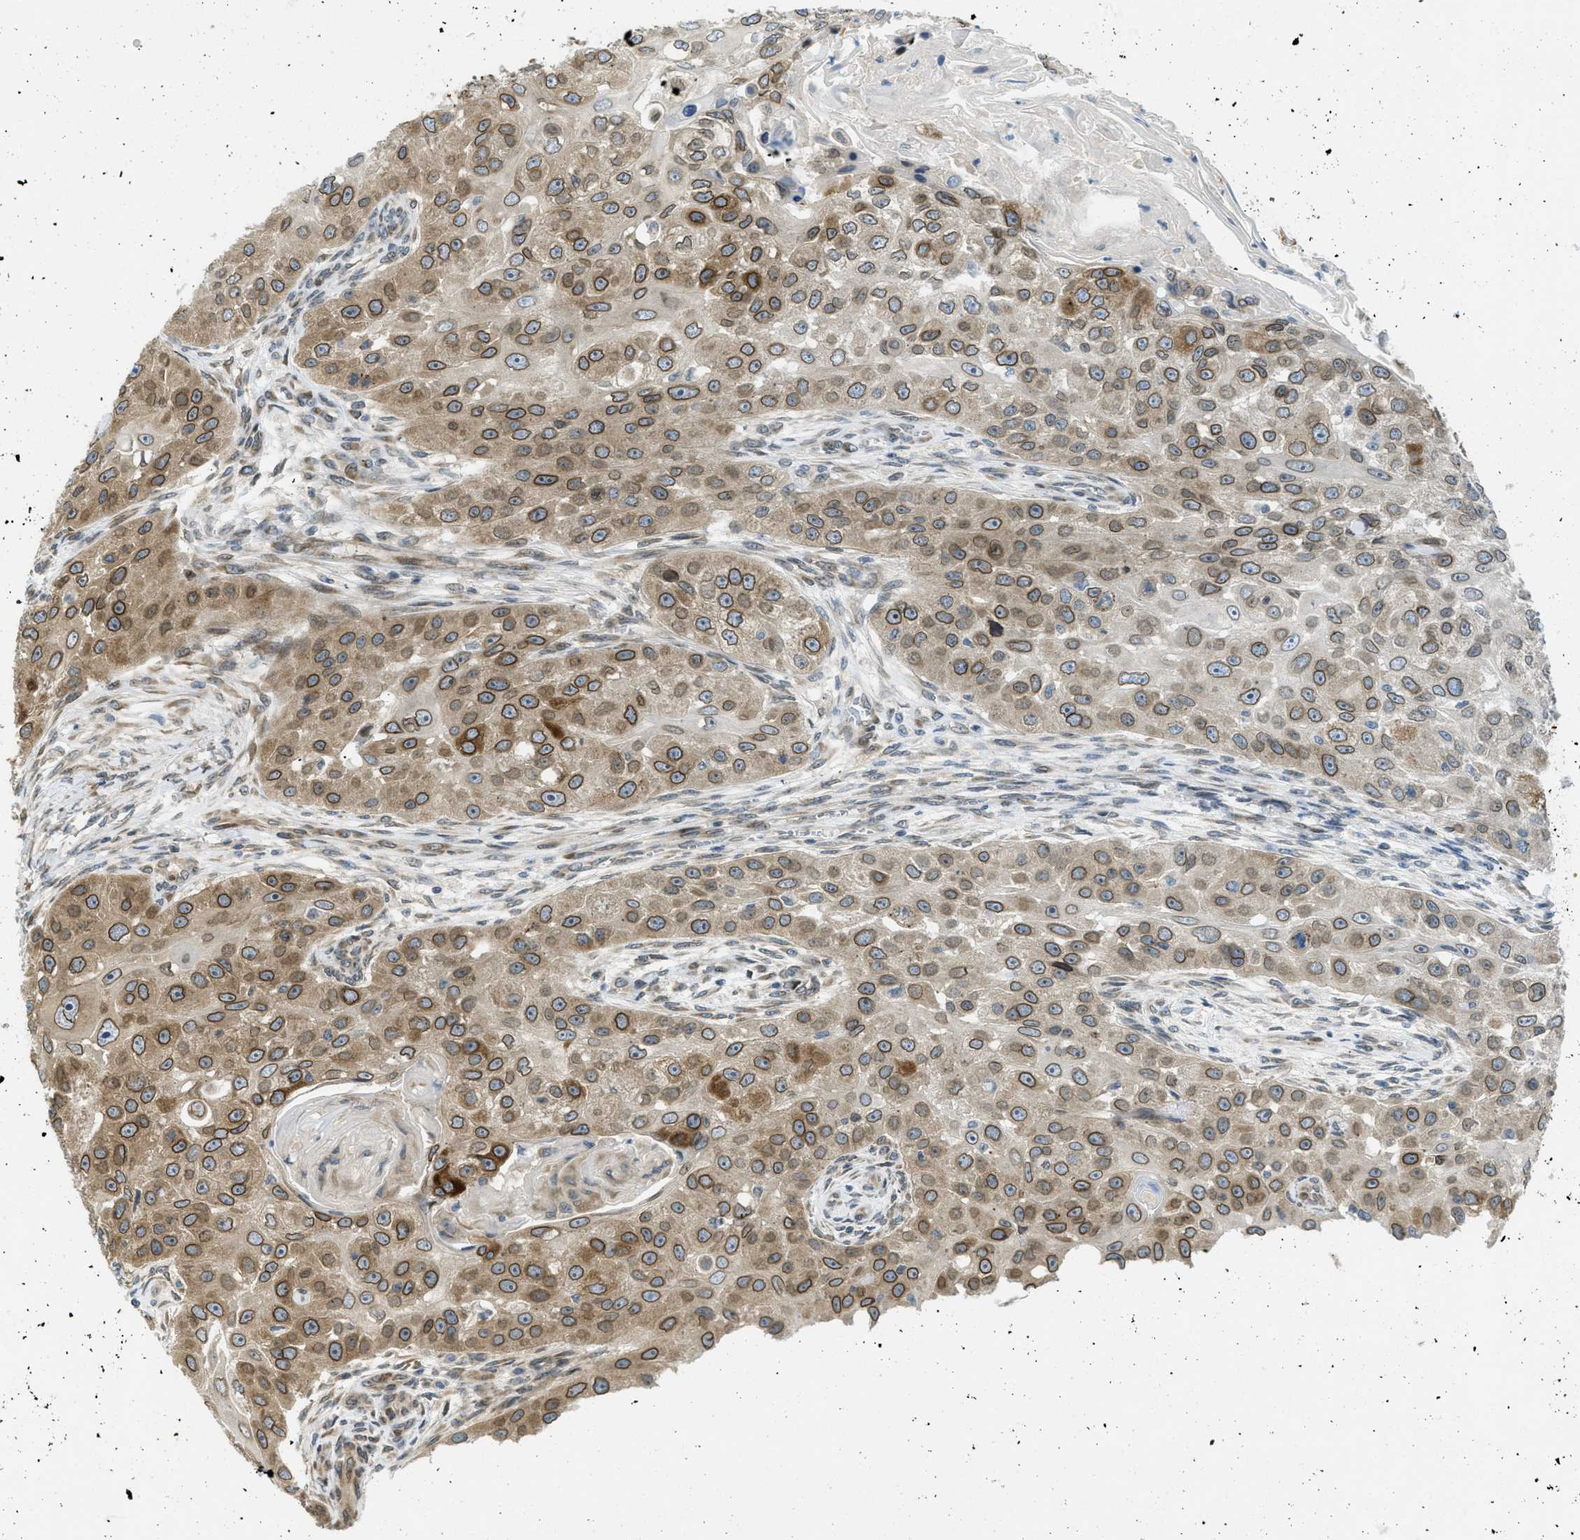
{"staining": {"intensity": "moderate", "quantity": ">75%", "location": "cytoplasmic/membranous,nuclear"}, "tissue": "head and neck cancer", "cell_type": "Tumor cells", "image_type": "cancer", "snomed": [{"axis": "morphology", "description": "Normal tissue, NOS"}, {"axis": "morphology", "description": "Squamous cell carcinoma, NOS"}, {"axis": "topography", "description": "Skeletal muscle"}, {"axis": "topography", "description": "Head-Neck"}], "caption": "Squamous cell carcinoma (head and neck) was stained to show a protein in brown. There is medium levels of moderate cytoplasmic/membranous and nuclear expression in about >75% of tumor cells.", "gene": "EIF2AK3", "patient": {"sex": "male", "age": 51}}